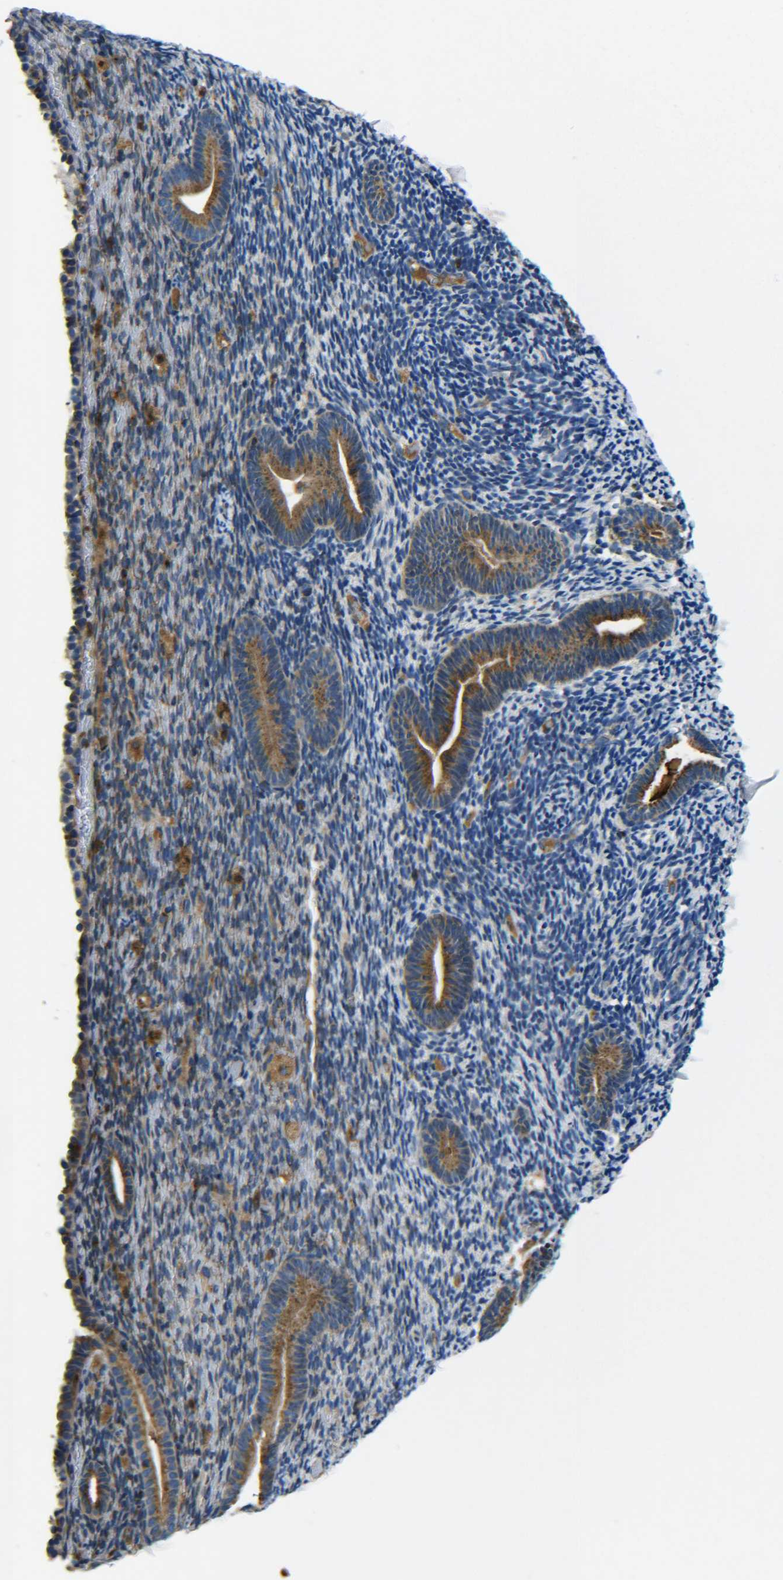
{"staining": {"intensity": "moderate", "quantity": "<25%", "location": "cytoplasmic/membranous"}, "tissue": "endometrium", "cell_type": "Cells in endometrial stroma", "image_type": "normal", "snomed": [{"axis": "morphology", "description": "Normal tissue, NOS"}, {"axis": "topography", "description": "Endometrium"}], "caption": "A photomicrograph of human endometrium stained for a protein shows moderate cytoplasmic/membranous brown staining in cells in endometrial stroma.", "gene": "RAB1B", "patient": {"sex": "female", "age": 51}}